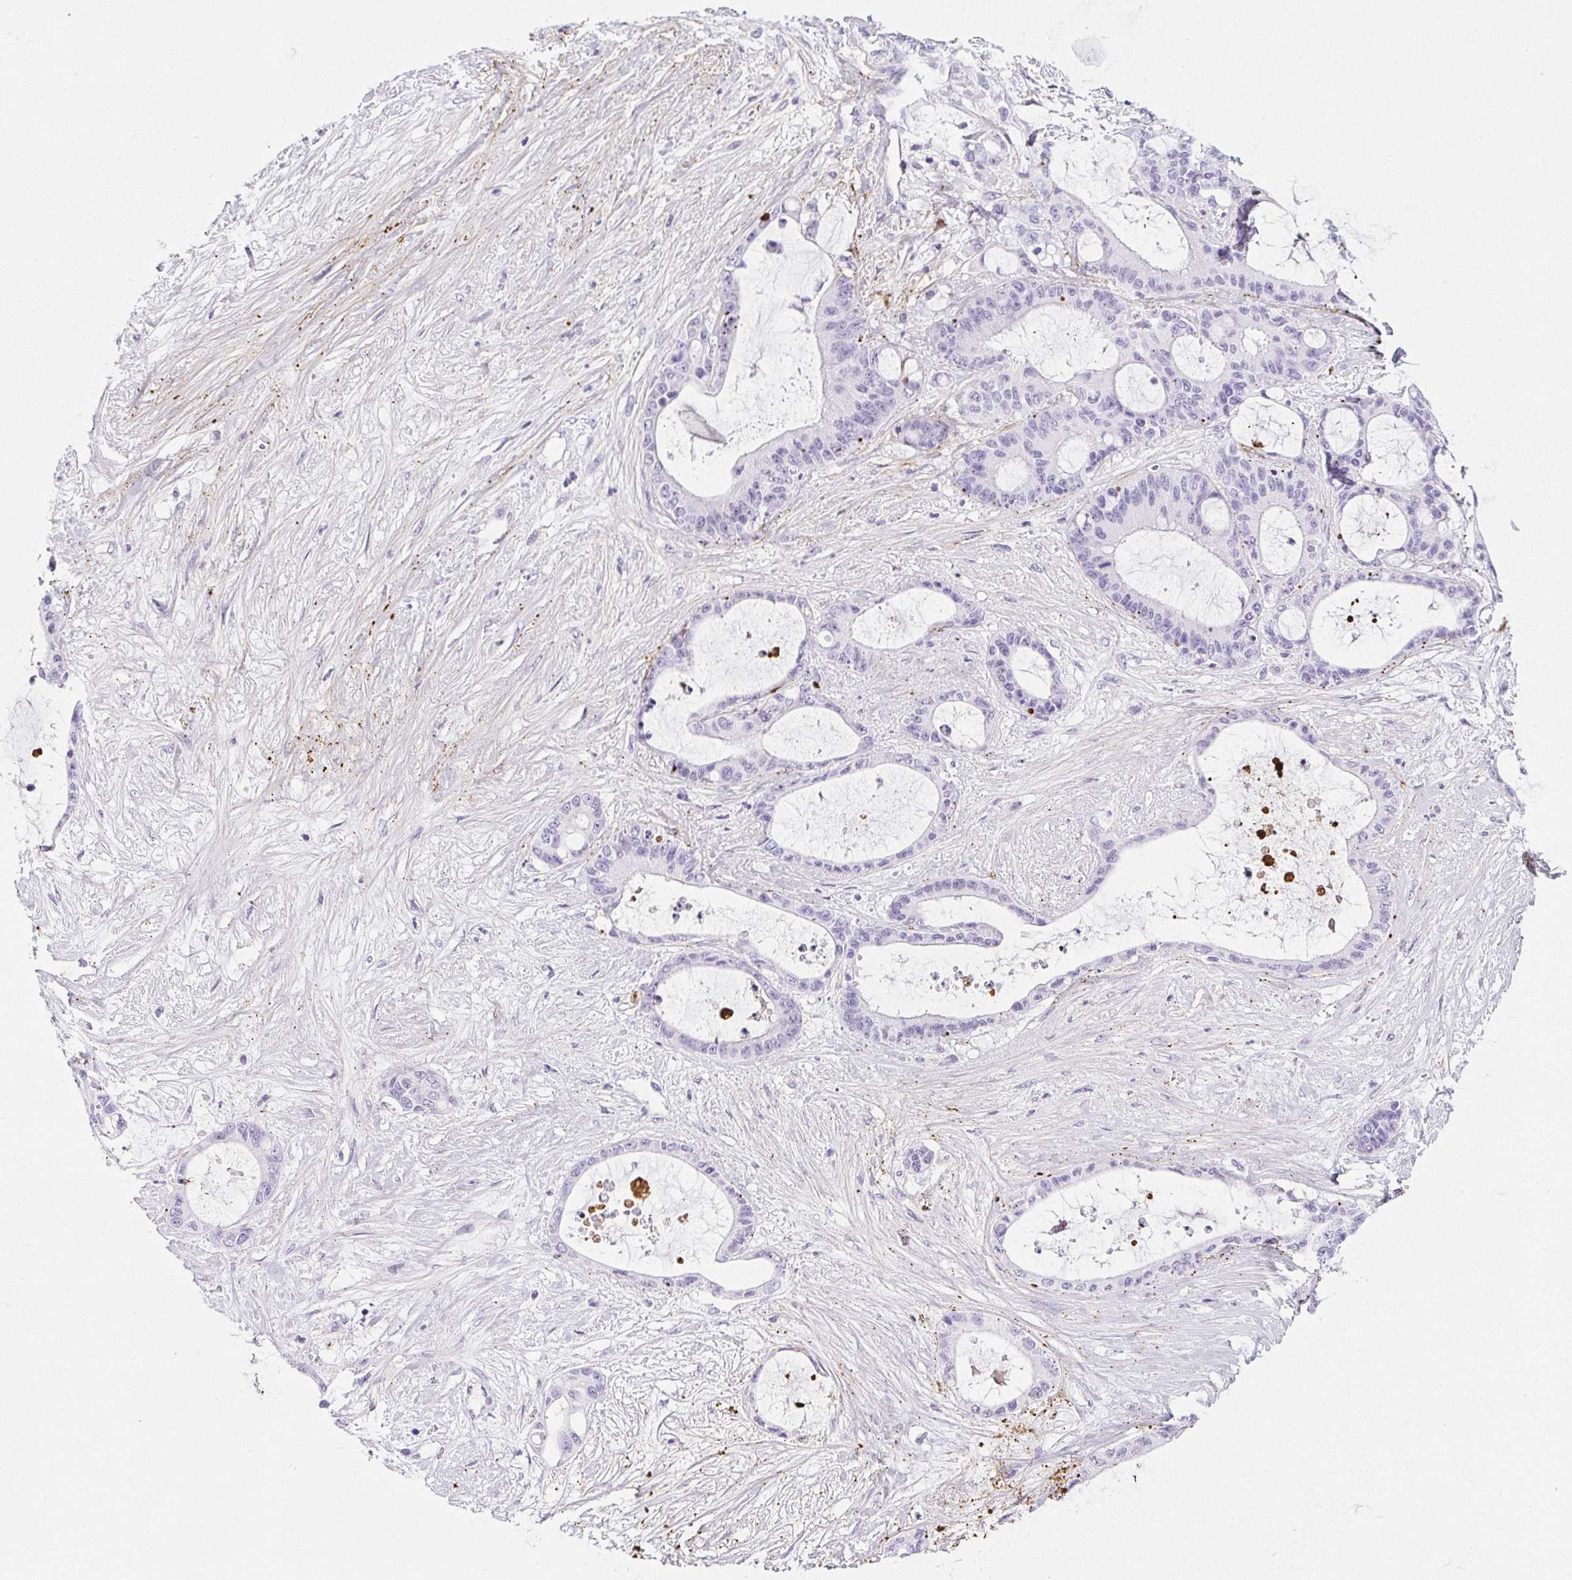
{"staining": {"intensity": "negative", "quantity": "none", "location": "none"}, "tissue": "liver cancer", "cell_type": "Tumor cells", "image_type": "cancer", "snomed": [{"axis": "morphology", "description": "Normal tissue, NOS"}, {"axis": "morphology", "description": "Cholangiocarcinoma"}, {"axis": "topography", "description": "Liver"}, {"axis": "topography", "description": "Peripheral nerve tissue"}], "caption": "A high-resolution micrograph shows IHC staining of liver cancer (cholangiocarcinoma), which demonstrates no significant positivity in tumor cells. The staining was performed using DAB (3,3'-diaminobenzidine) to visualize the protein expression in brown, while the nuclei were stained in blue with hematoxylin (Magnification: 20x).", "gene": "VTN", "patient": {"sex": "female", "age": 73}}